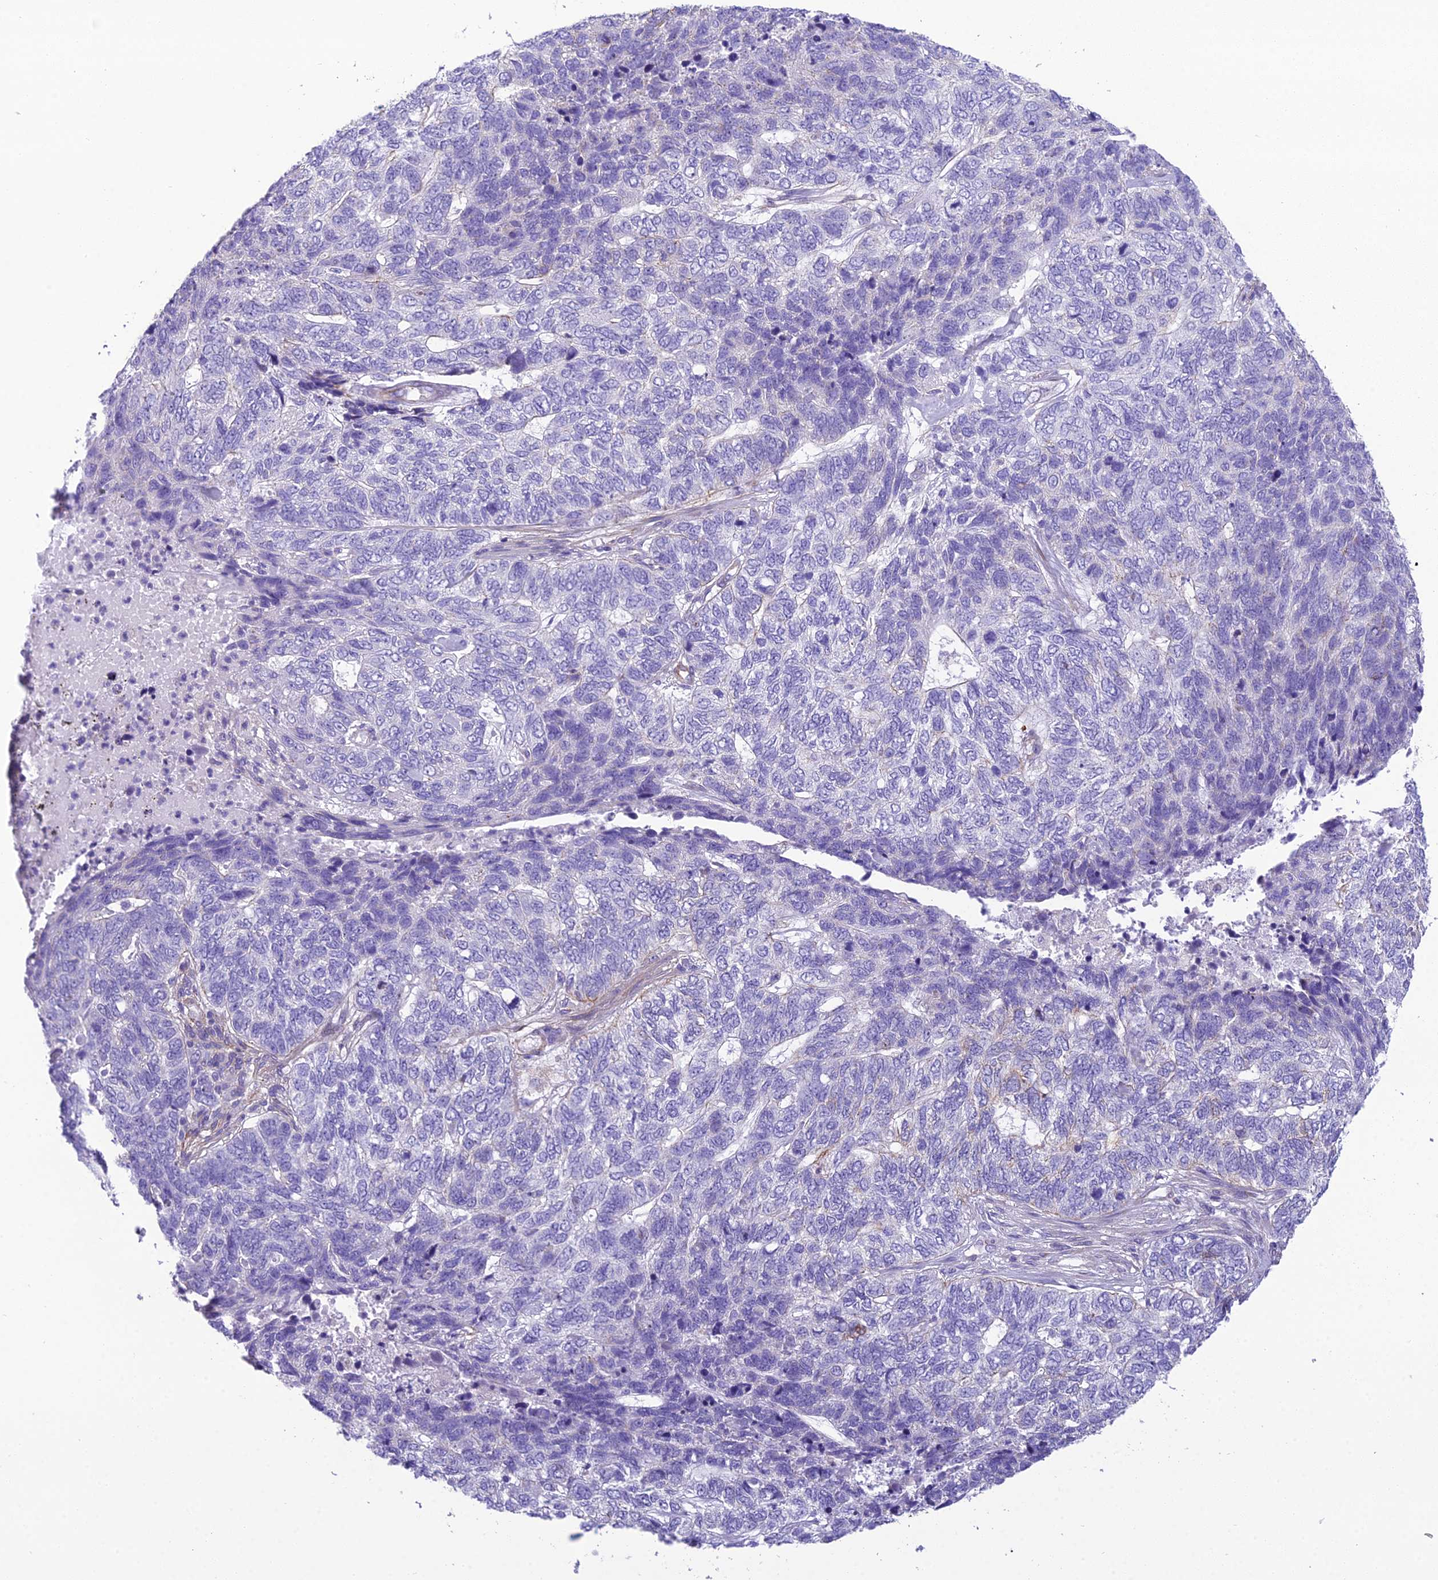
{"staining": {"intensity": "negative", "quantity": "none", "location": "none"}, "tissue": "skin cancer", "cell_type": "Tumor cells", "image_type": "cancer", "snomed": [{"axis": "morphology", "description": "Basal cell carcinoma"}, {"axis": "topography", "description": "Skin"}], "caption": "Immunohistochemistry image of human skin cancer (basal cell carcinoma) stained for a protein (brown), which demonstrates no staining in tumor cells.", "gene": "GFRA1", "patient": {"sex": "female", "age": 65}}